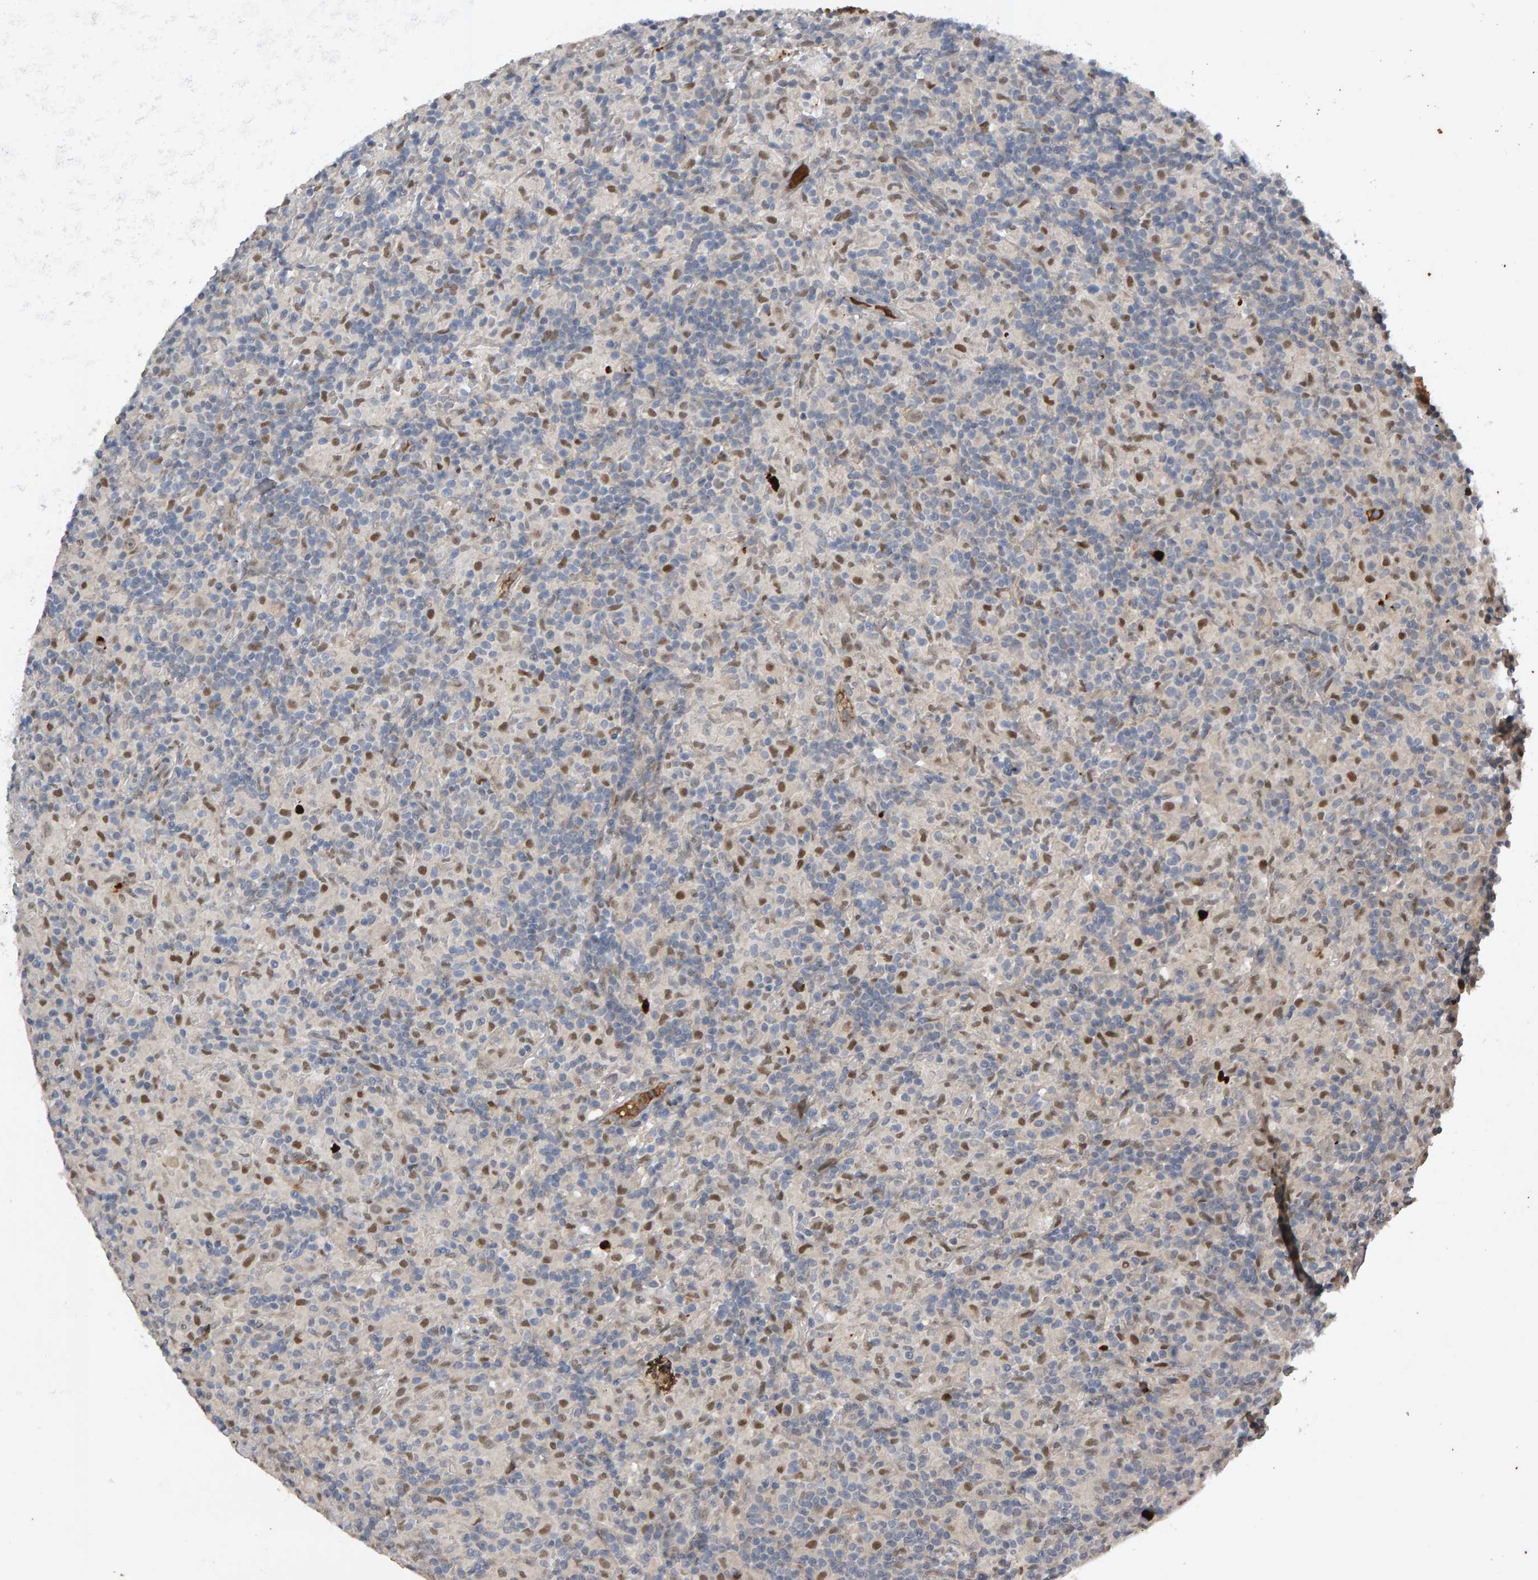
{"staining": {"intensity": "weak", "quantity": ">75%", "location": "nuclear"}, "tissue": "lymphoma", "cell_type": "Tumor cells", "image_type": "cancer", "snomed": [{"axis": "morphology", "description": "Hodgkin's disease, NOS"}, {"axis": "topography", "description": "Lymph node"}], "caption": "Protein staining by immunohistochemistry displays weak nuclear staining in approximately >75% of tumor cells in lymphoma.", "gene": "IPO8", "patient": {"sex": "male", "age": 70}}